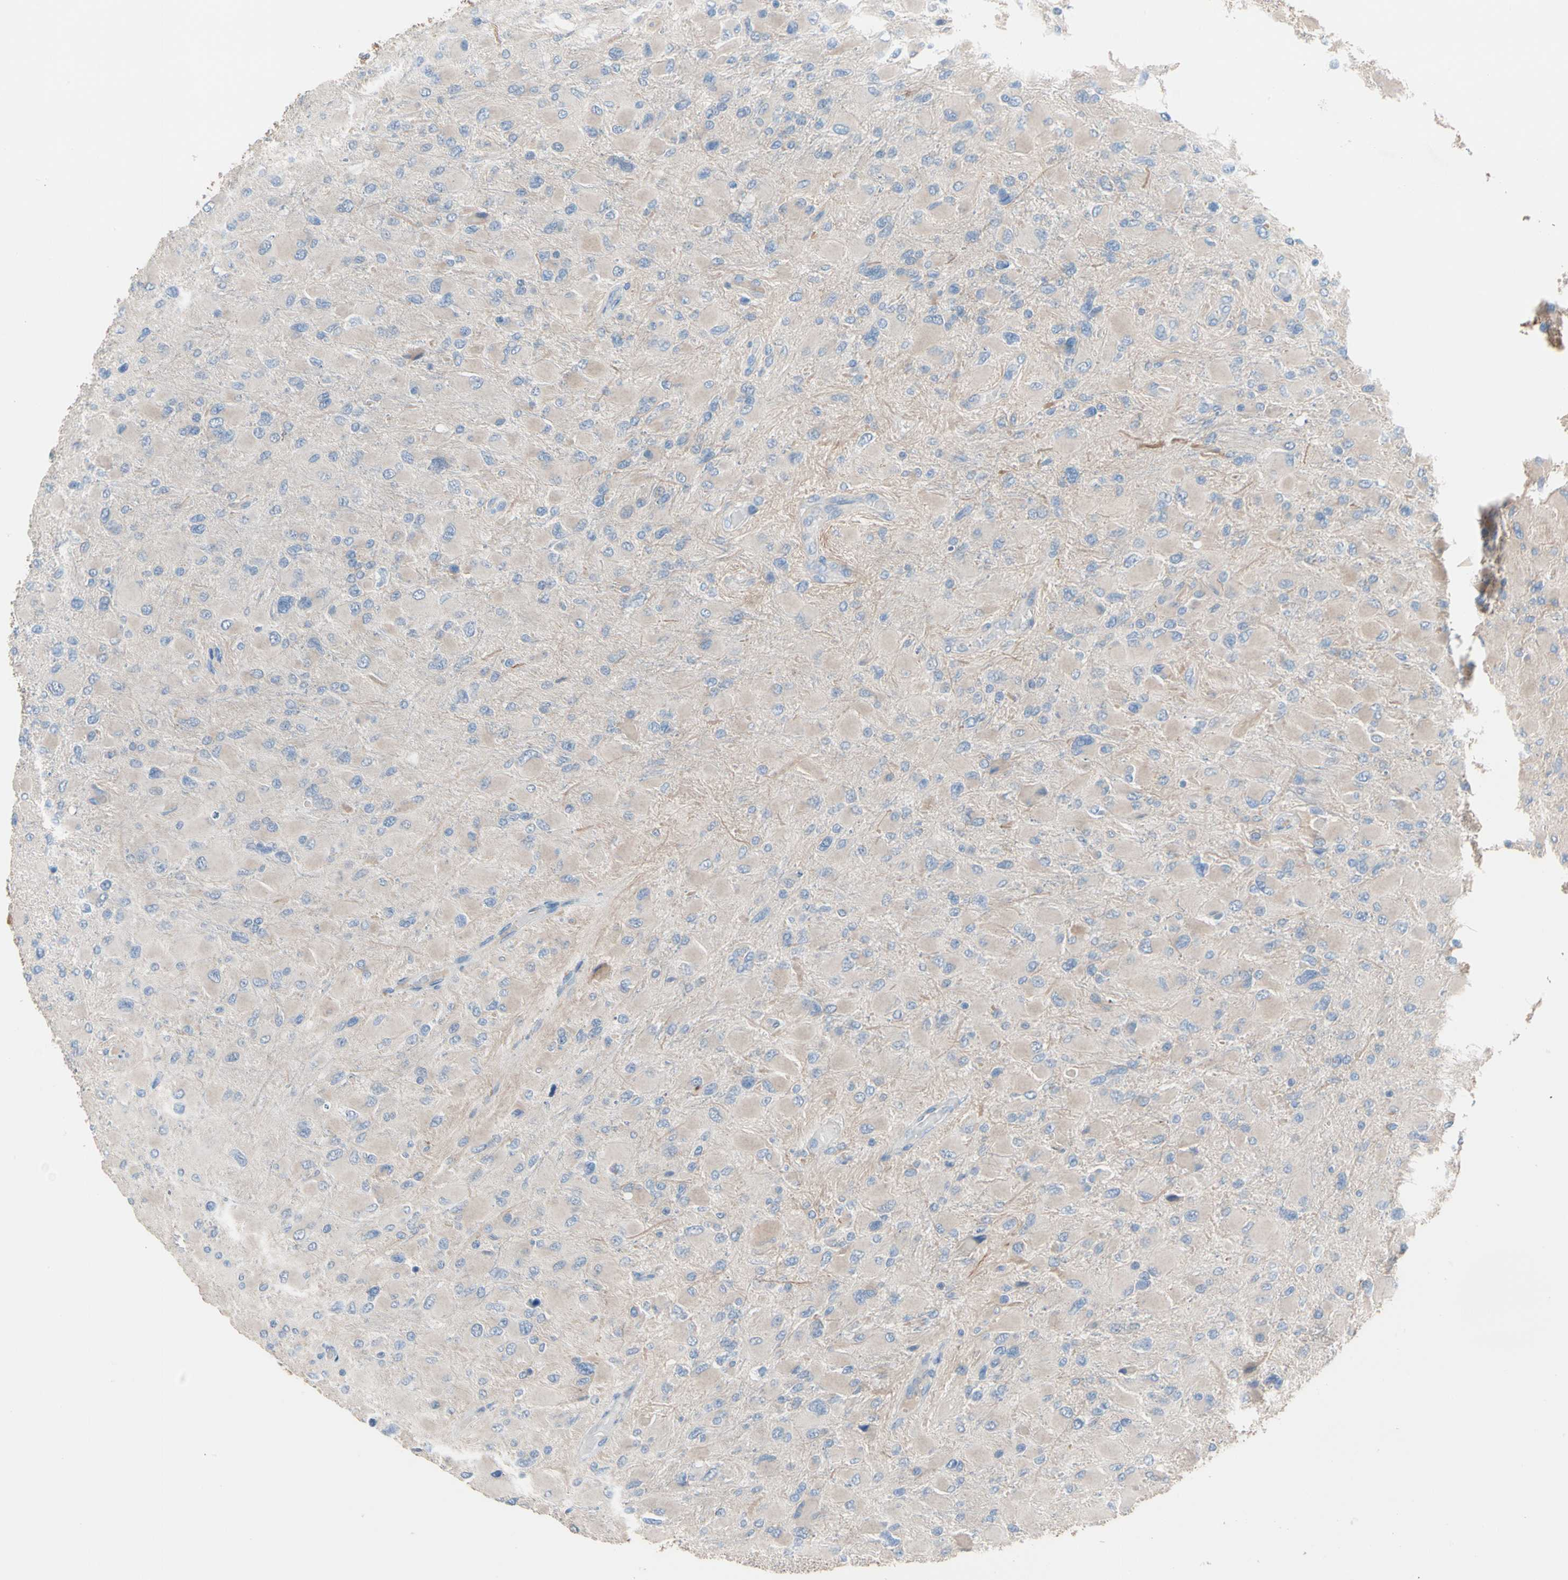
{"staining": {"intensity": "negative", "quantity": "none", "location": "none"}, "tissue": "glioma", "cell_type": "Tumor cells", "image_type": "cancer", "snomed": [{"axis": "morphology", "description": "Glioma, malignant, High grade"}, {"axis": "topography", "description": "Cerebral cortex"}], "caption": "Immunohistochemical staining of human malignant glioma (high-grade) exhibits no significant expression in tumor cells. The staining is performed using DAB brown chromogen with nuclei counter-stained in using hematoxylin.", "gene": "BBOX1", "patient": {"sex": "female", "age": 36}}